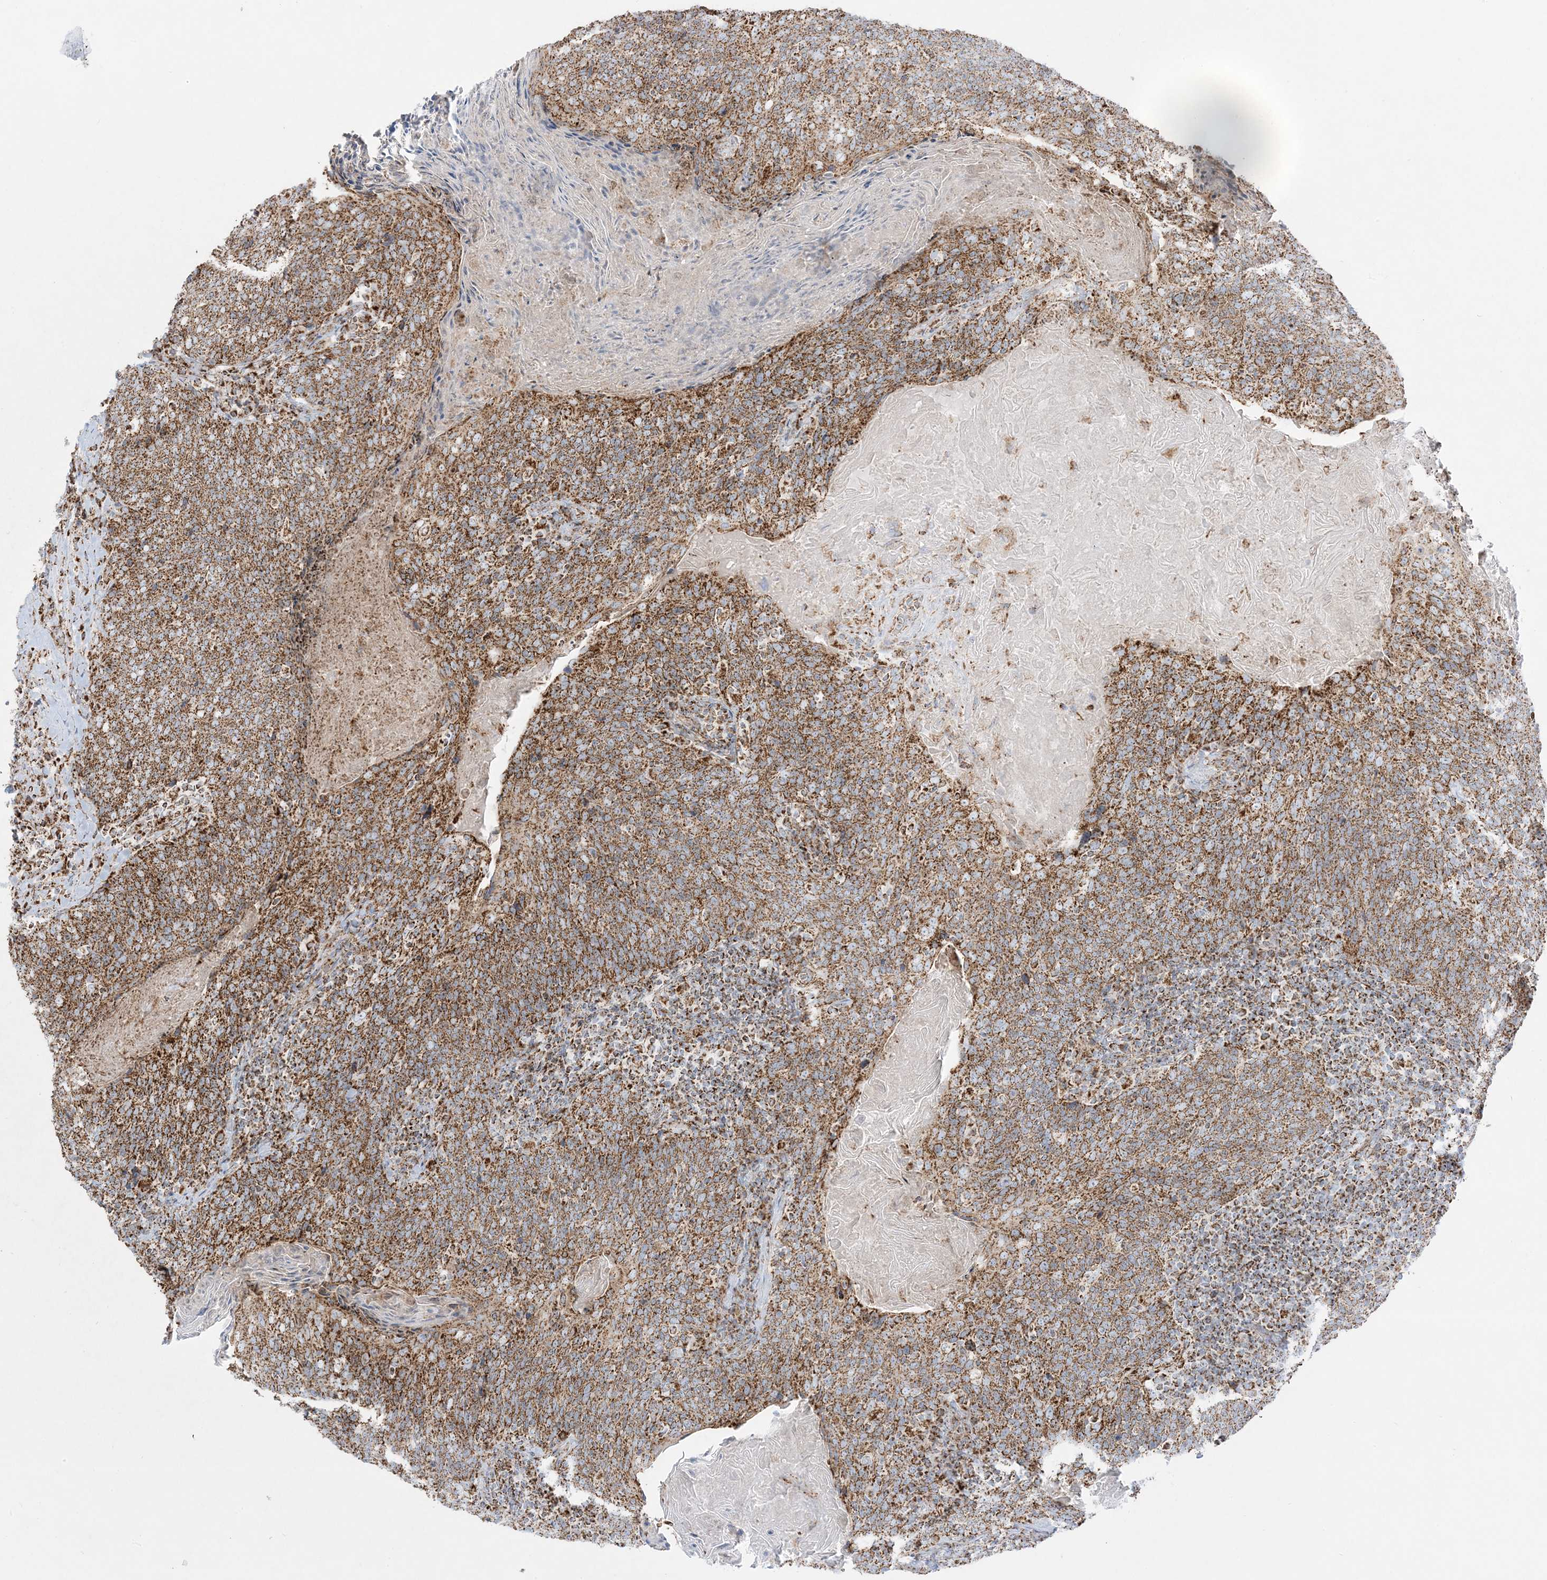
{"staining": {"intensity": "moderate", "quantity": ">75%", "location": "cytoplasmic/membranous"}, "tissue": "head and neck cancer", "cell_type": "Tumor cells", "image_type": "cancer", "snomed": [{"axis": "morphology", "description": "Squamous cell carcinoma, NOS"}, {"axis": "morphology", "description": "Squamous cell carcinoma, metastatic, NOS"}, {"axis": "topography", "description": "Lymph node"}, {"axis": "topography", "description": "Head-Neck"}], "caption": "A micrograph of human squamous cell carcinoma (head and neck) stained for a protein demonstrates moderate cytoplasmic/membranous brown staining in tumor cells.", "gene": "MRPS36", "patient": {"sex": "male", "age": 62}}